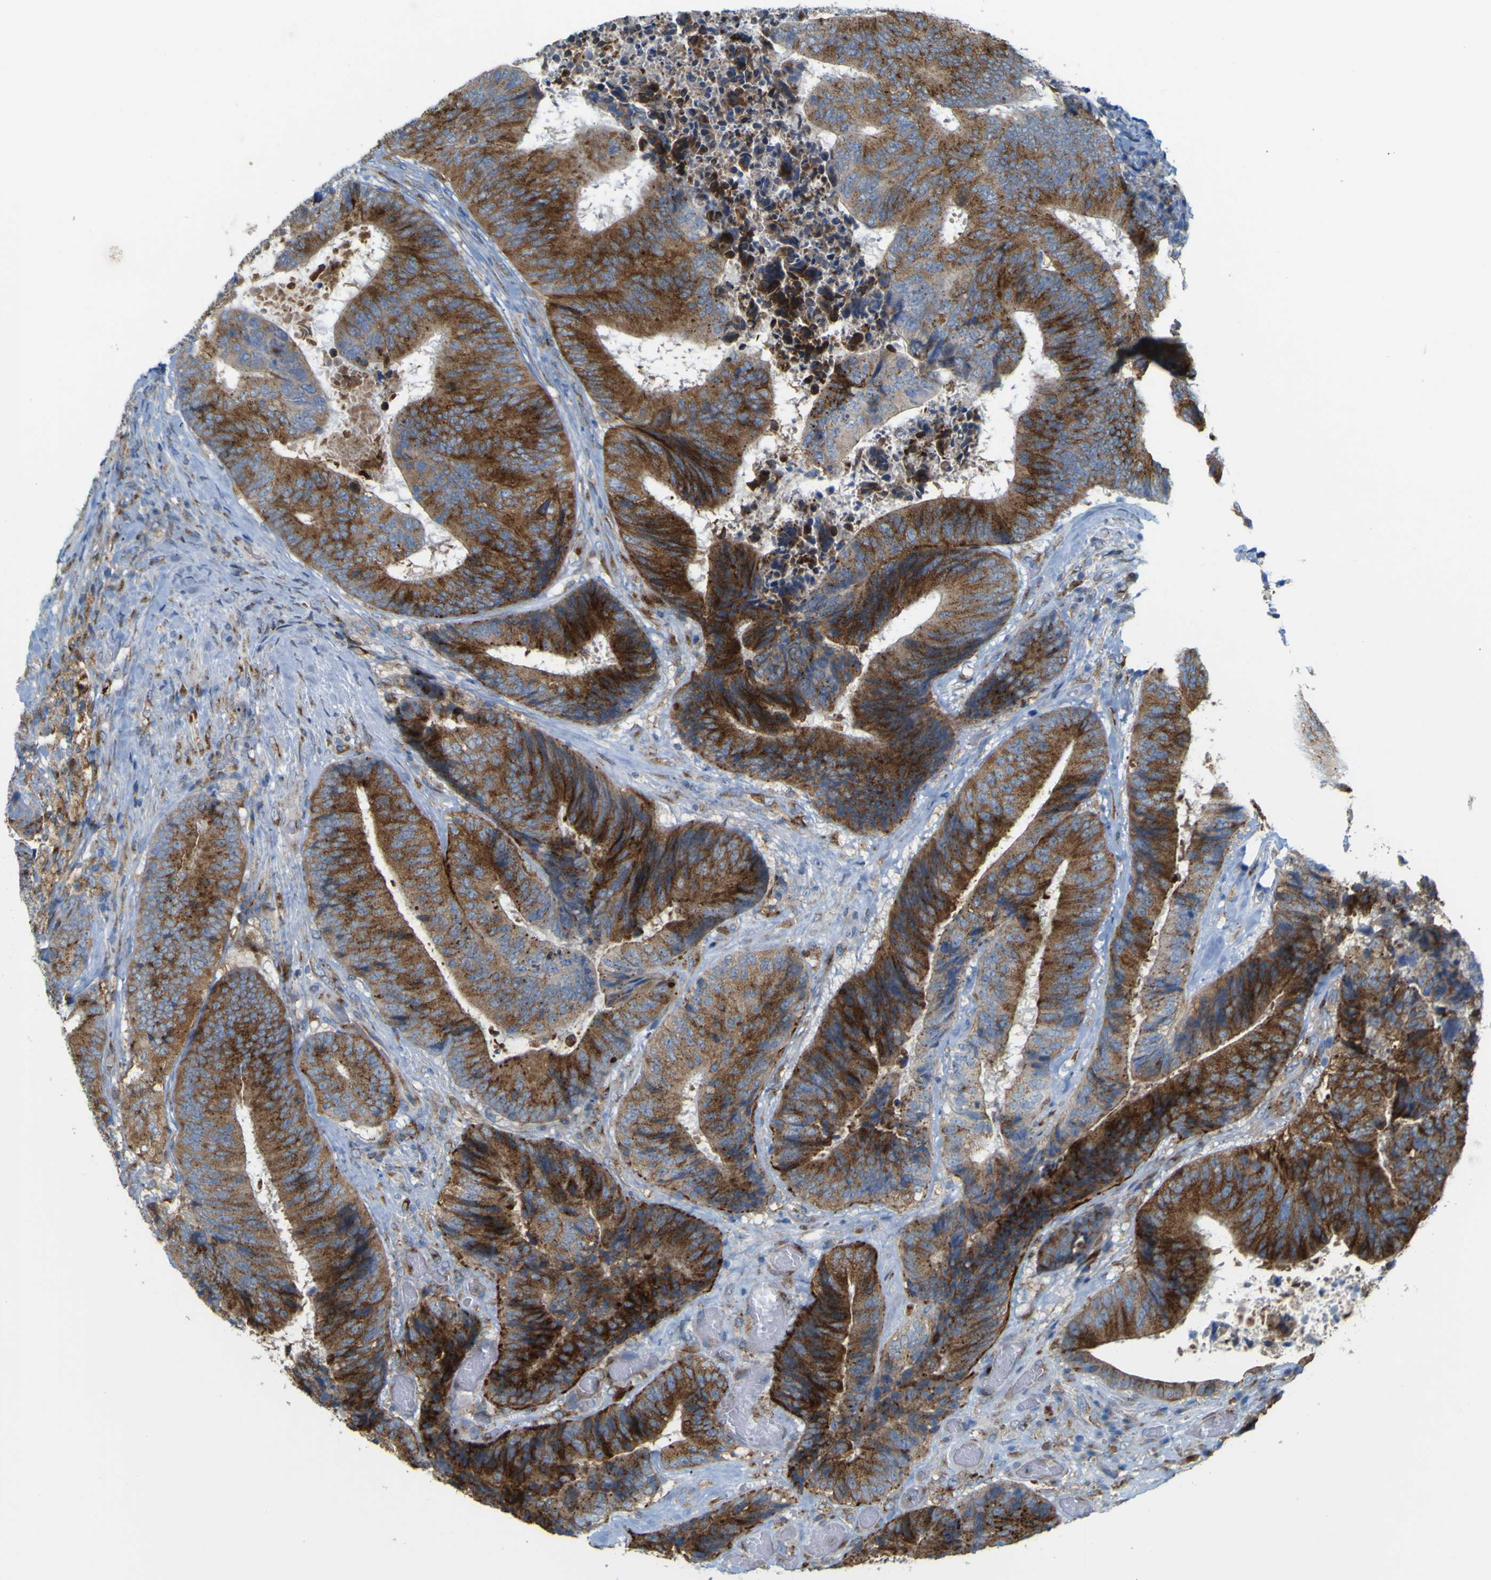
{"staining": {"intensity": "moderate", "quantity": ">75%", "location": "cytoplasmic/membranous"}, "tissue": "colorectal cancer", "cell_type": "Tumor cells", "image_type": "cancer", "snomed": [{"axis": "morphology", "description": "Adenocarcinoma, NOS"}, {"axis": "topography", "description": "Rectum"}], "caption": "IHC of colorectal cancer (adenocarcinoma) reveals medium levels of moderate cytoplasmic/membranous positivity in approximately >75% of tumor cells.", "gene": "IGF2R", "patient": {"sex": "male", "age": 72}}